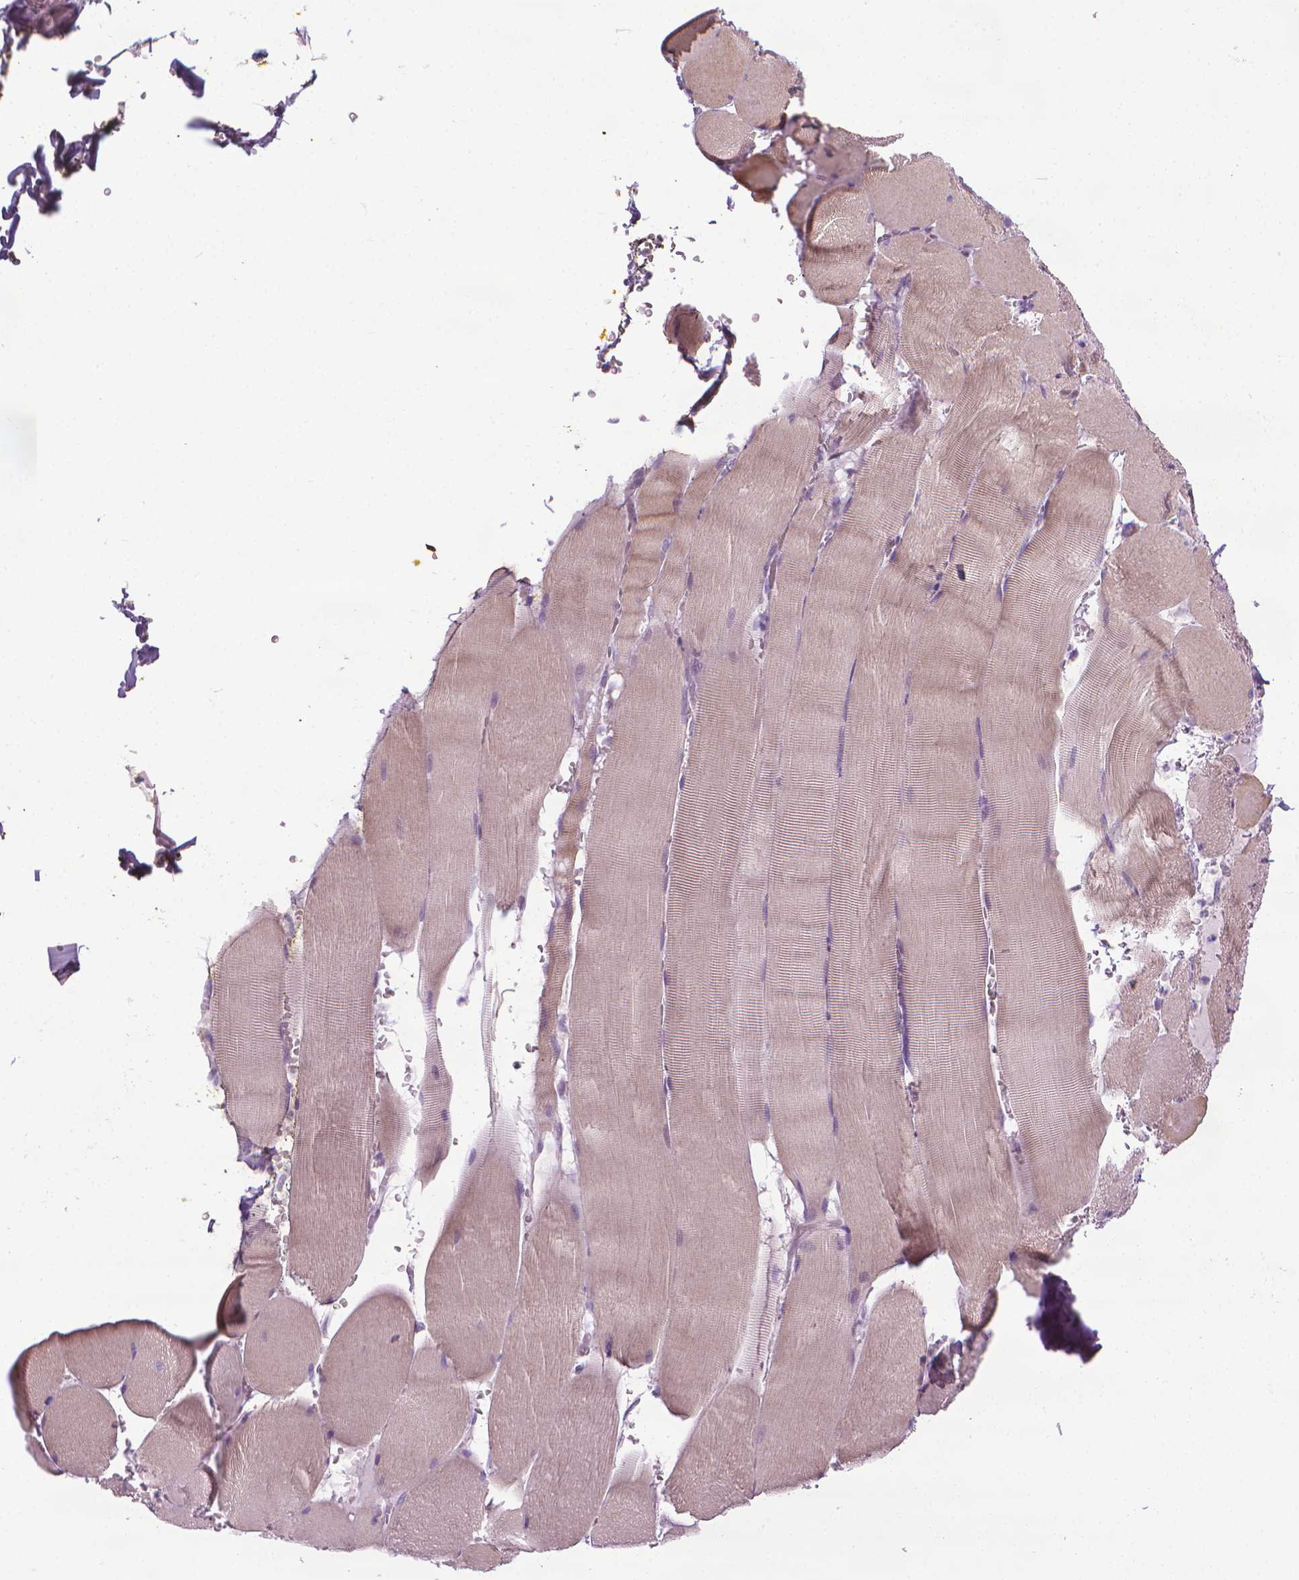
{"staining": {"intensity": "weak", "quantity": ">75%", "location": "cytoplasmic/membranous"}, "tissue": "skeletal muscle", "cell_type": "Myocytes", "image_type": "normal", "snomed": [{"axis": "morphology", "description": "Normal tissue, NOS"}, {"axis": "topography", "description": "Skeletal muscle"}], "caption": "Myocytes demonstrate low levels of weak cytoplasmic/membranous expression in about >75% of cells in unremarkable skeletal muscle.", "gene": "DNAI7", "patient": {"sex": "male", "age": 56}}